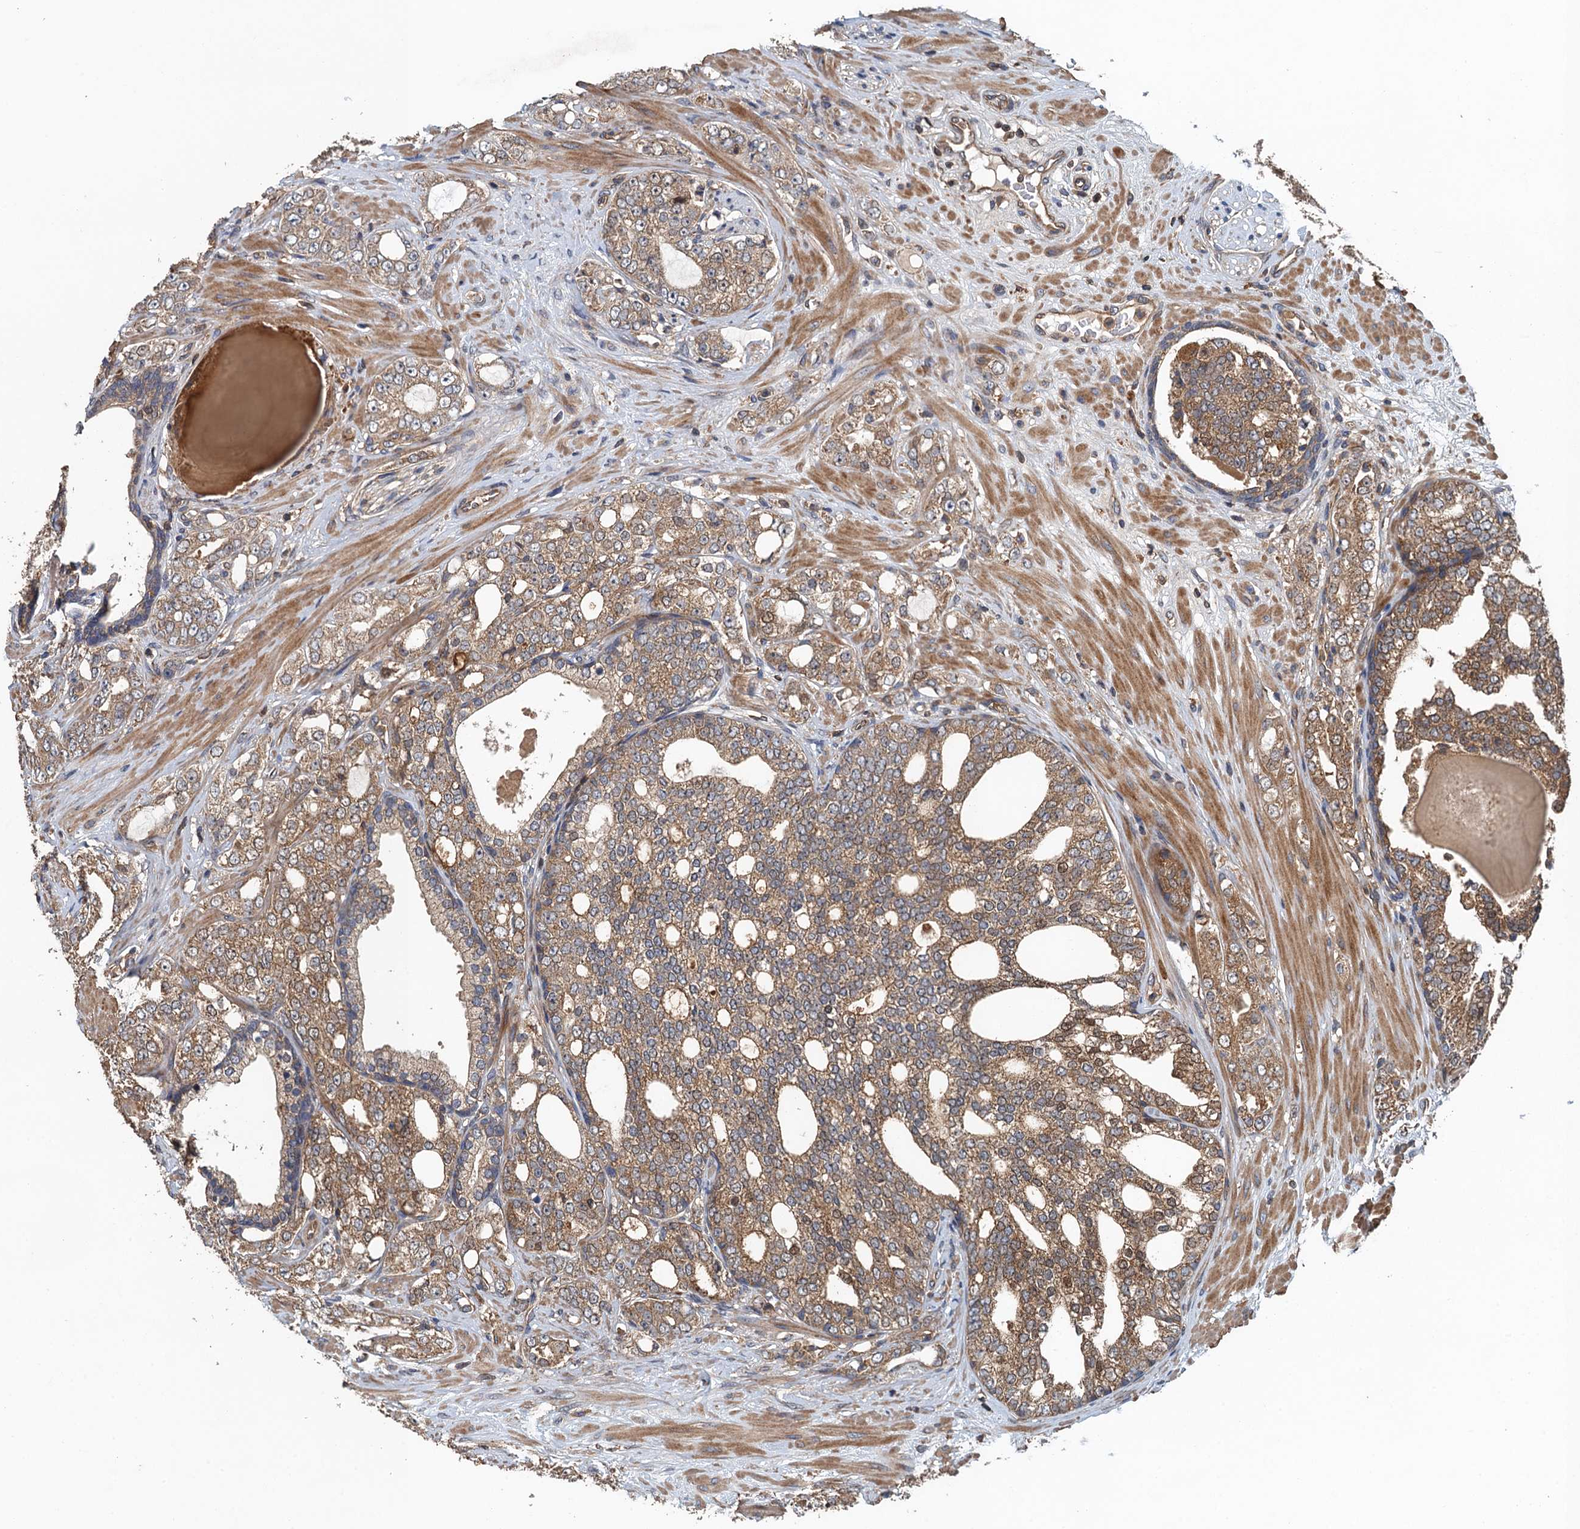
{"staining": {"intensity": "moderate", "quantity": ">75%", "location": "cytoplasmic/membranous"}, "tissue": "prostate cancer", "cell_type": "Tumor cells", "image_type": "cancer", "snomed": [{"axis": "morphology", "description": "Adenocarcinoma, High grade"}, {"axis": "topography", "description": "Prostate"}], "caption": "High-power microscopy captured an immunohistochemistry (IHC) micrograph of prostate cancer, revealing moderate cytoplasmic/membranous expression in about >75% of tumor cells.", "gene": "BORCS5", "patient": {"sex": "male", "age": 64}}